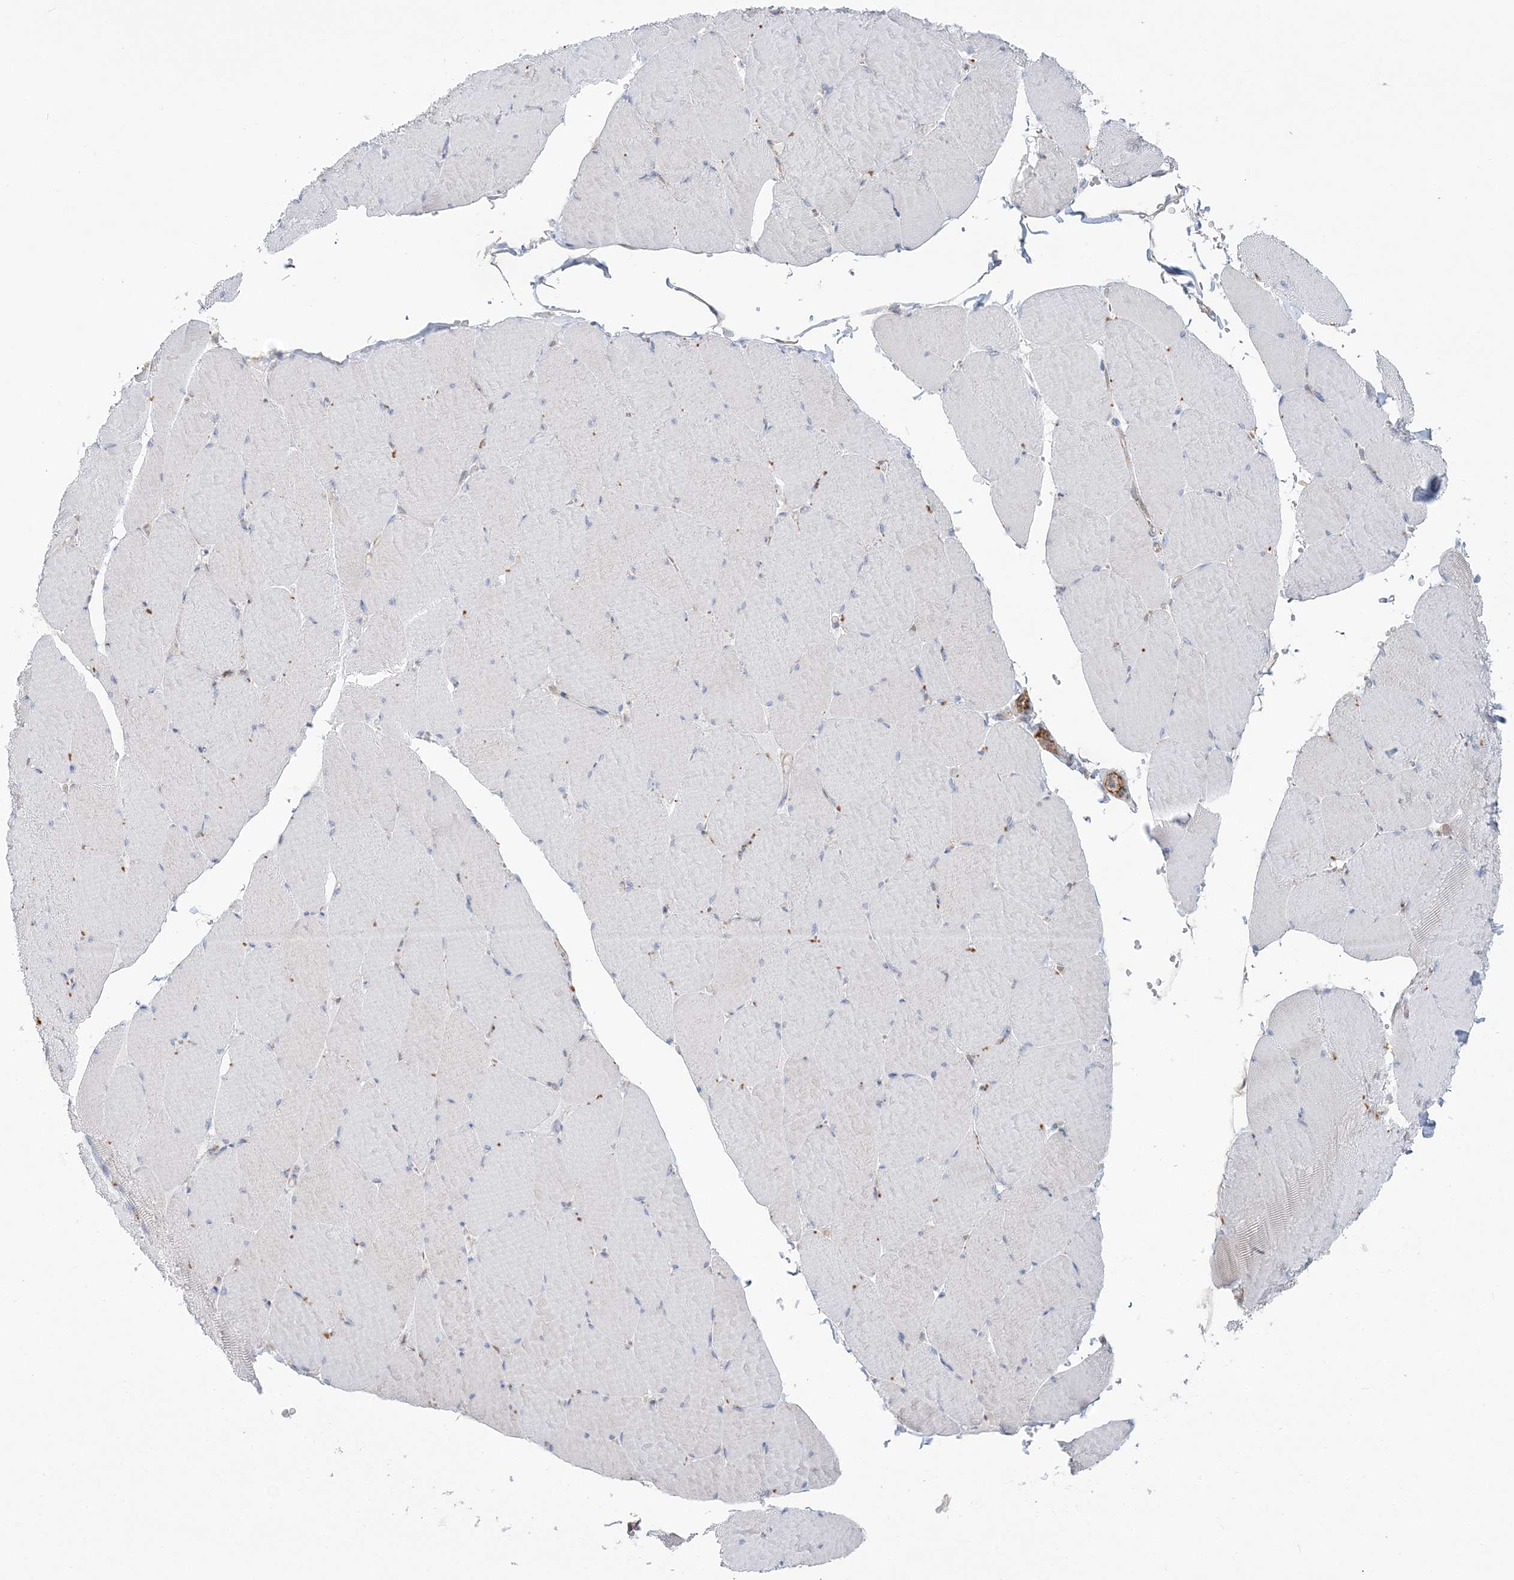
{"staining": {"intensity": "negative", "quantity": "none", "location": "none"}, "tissue": "skeletal muscle", "cell_type": "Myocytes", "image_type": "normal", "snomed": [{"axis": "morphology", "description": "Normal tissue, NOS"}, {"axis": "topography", "description": "Skeletal muscle"}, {"axis": "topography", "description": "Head-Neck"}], "caption": "The IHC histopathology image has no significant positivity in myocytes of skeletal muscle.", "gene": "INPP1", "patient": {"sex": "male", "age": 66}}